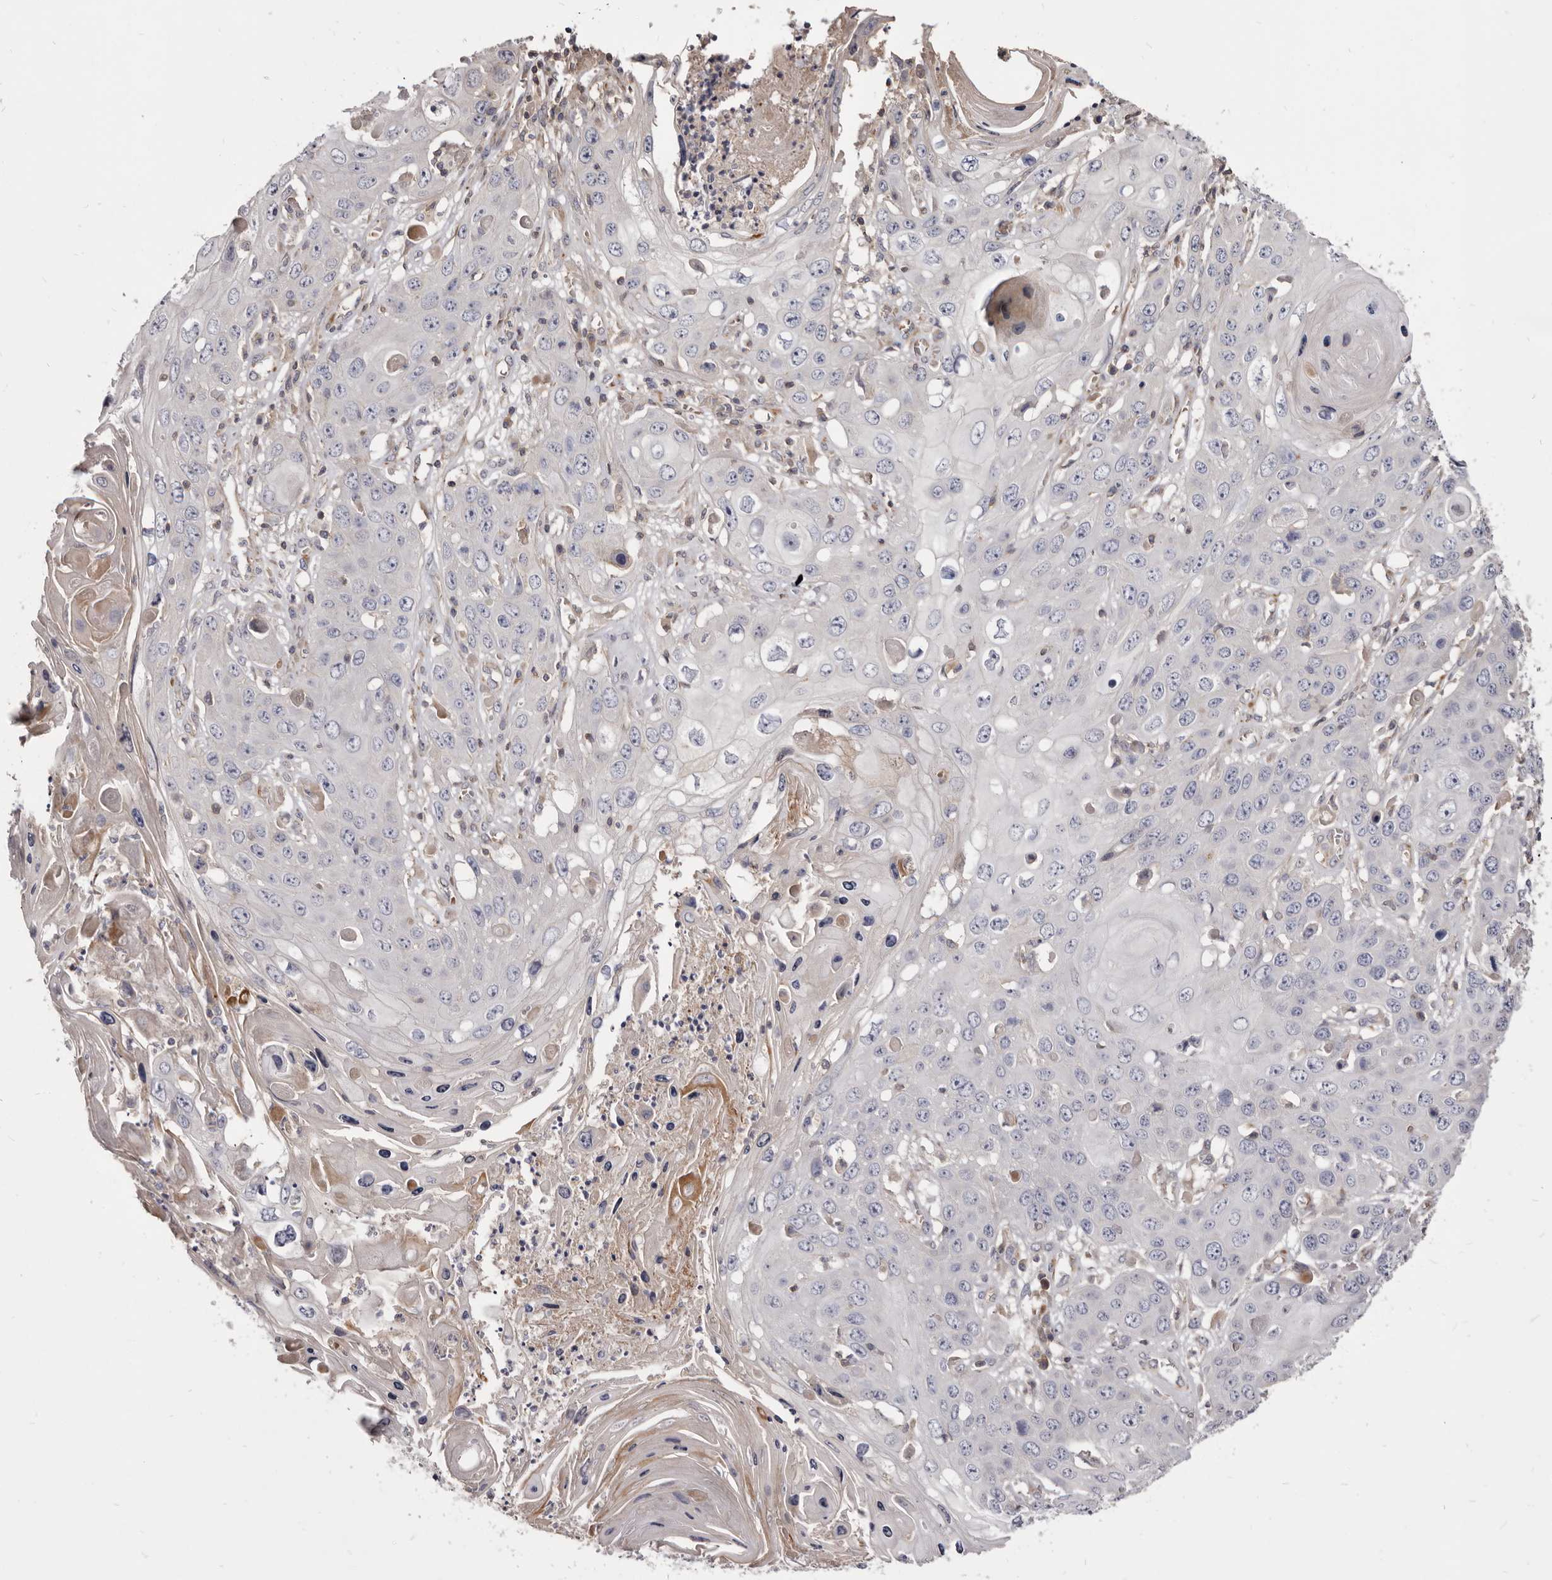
{"staining": {"intensity": "negative", "quantity": "none", "location": "none"}, "tissue": "skin cancer", "cell_type": "Tumor cells", "image_type": "cancer", "snomed": [{"axis": "morphology", "description": "Squamous cell carcinoma, NOS"}, {"axis": "topography", "description": "Skin"}], "caption": "This is an immunohistochemistry micrograph of human skin cancer (squamous cell carcinoma). There is no positivity in tumor cells.", "gene": "FAS", "patient": {"sex": "male", "age": 55}}